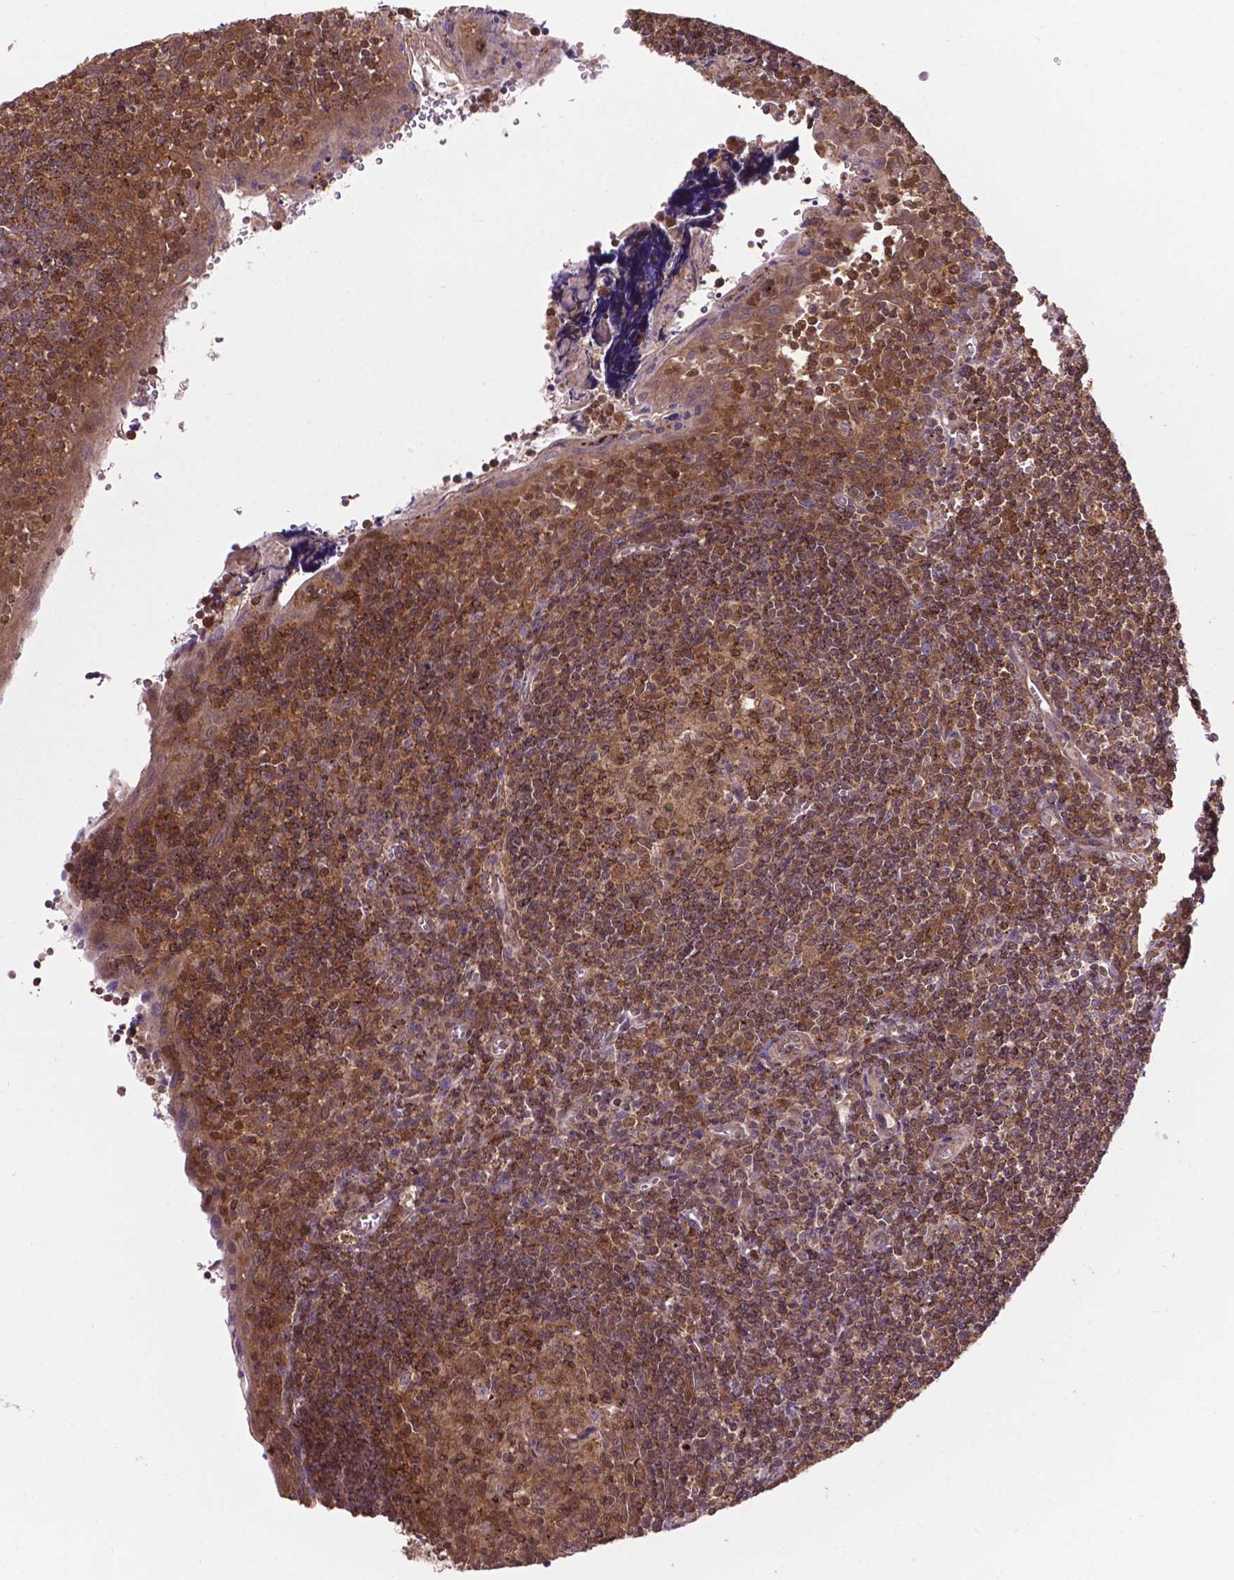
{"staining": {"intensity": "moderate", "quantity": ">75%", "location": "cytoplasmic/membranous"}, "tissue": "tonsil", "cell_type": "Germinal center cells", "image_type": "normal", "snomed": [{"axis": "morphology", "description": "Normal tissue, NOS"}, {"axis": "morphology", "description": "Inflammation, NOS"}, {"axis": "topography", "description": "Tonsil"}], "caption": "Moderate cytoplasmic/membranous expression for a protein is present in about >75% of germinal center cells of normal tonsil using immunohistochemistry (IHC).", "gene": "CHMP4A", "patient": {"sex": "female", "age": 31}}